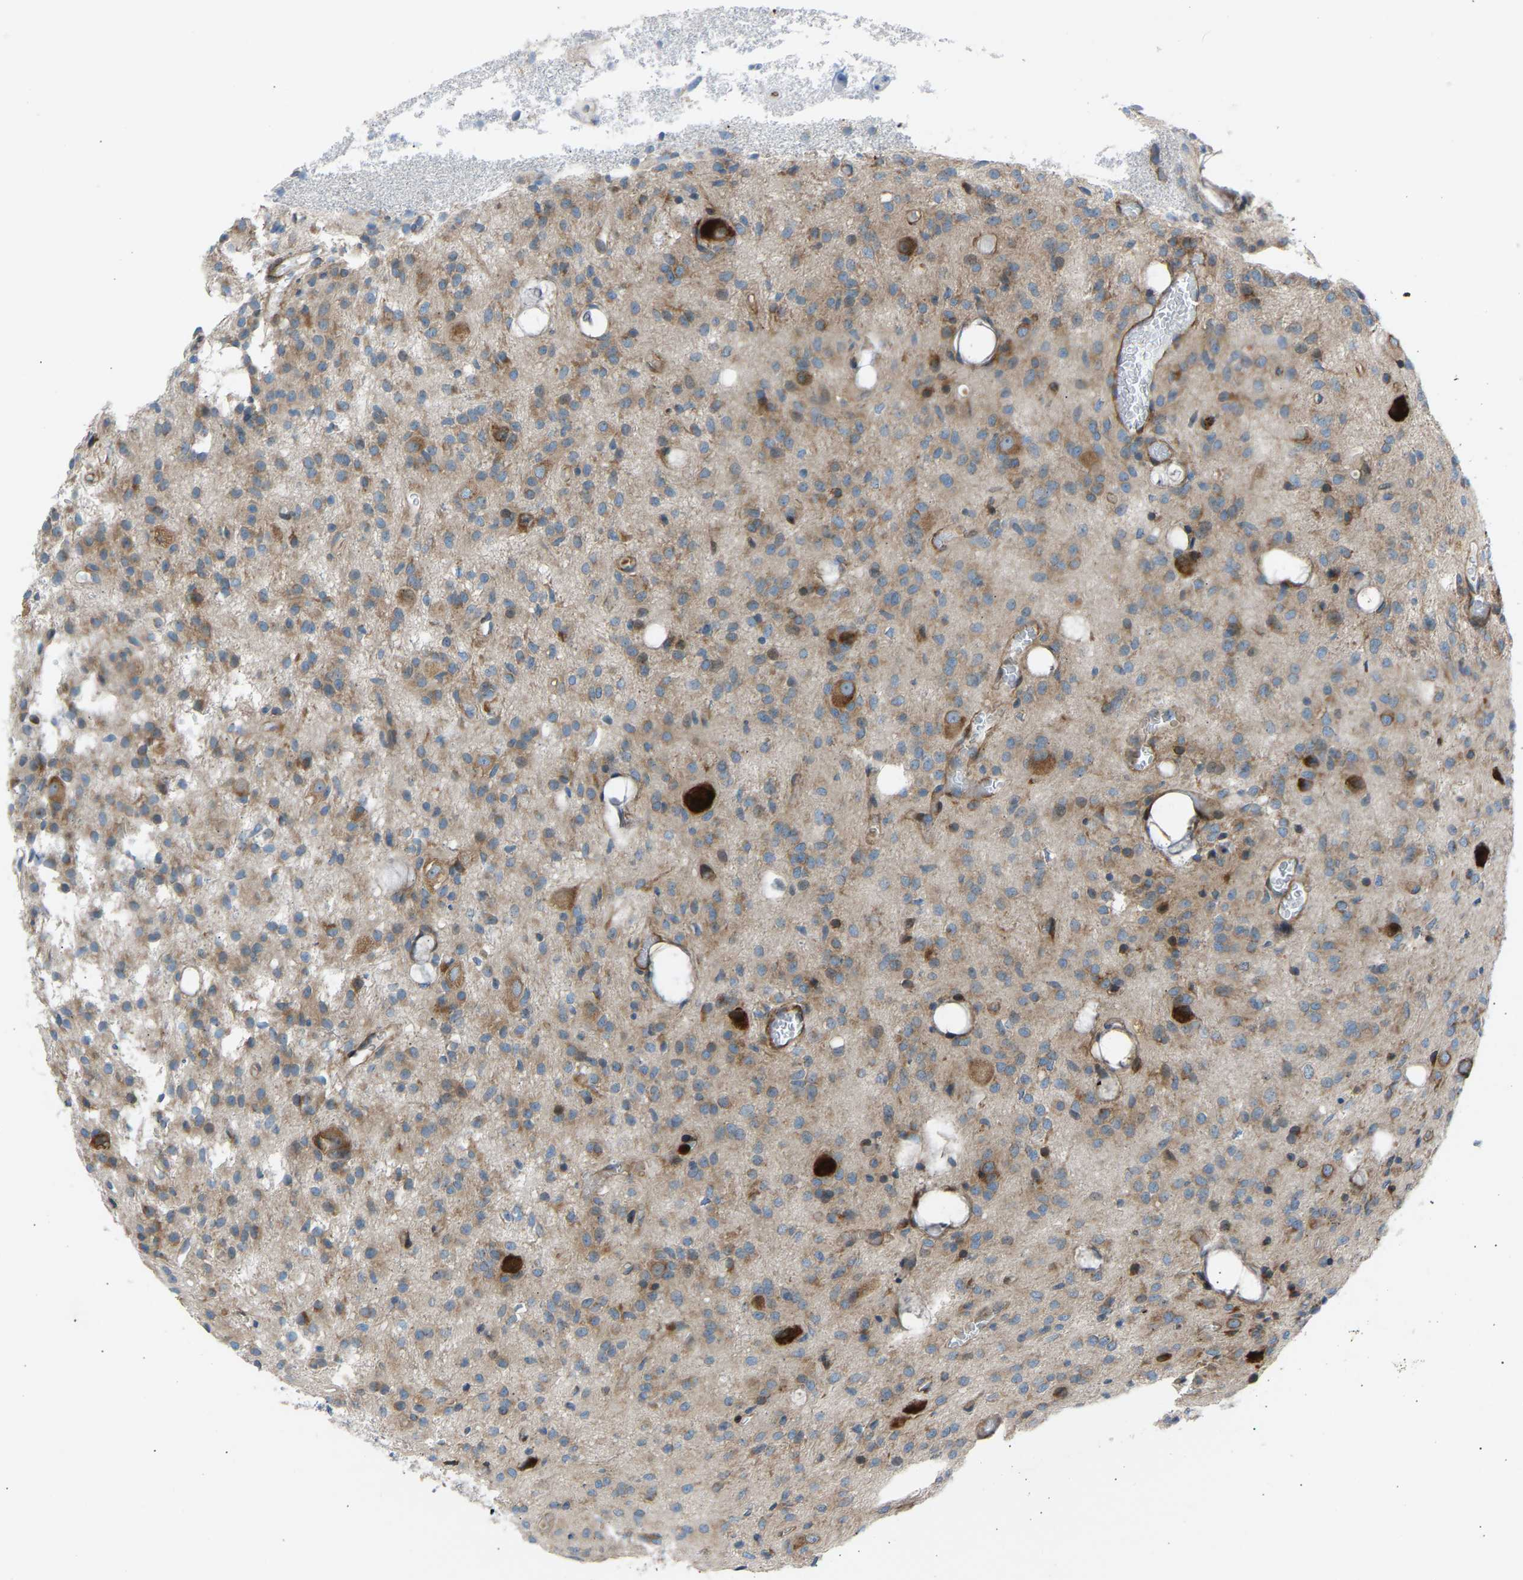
{"staining": {"intensity": "moderate", "quantity": ">75%", "location": "cytoplasmic/membranous"}, "tissue": "glioma", "cell_type": "Tumor cells", "image_type": "cancer", "snomed": [{"axis": "morphology", "description": "Glioma, malignant, High grade"}, {"axis": "topography", "description": "Brain"}], "caption": "Immunohistochemical staining of high-grade glioma (malignant) reveals moderate cytoplasmic/membranous protein staining in approximately >75% of tumor cells. The staining was performed using DAB to visualize the protein expression in brown, while the nuclei were stained in blue with hematoxylin (Magnification: 20x).", "gene": "VPS41", "patient": {"sex": "female", "age": 59}}